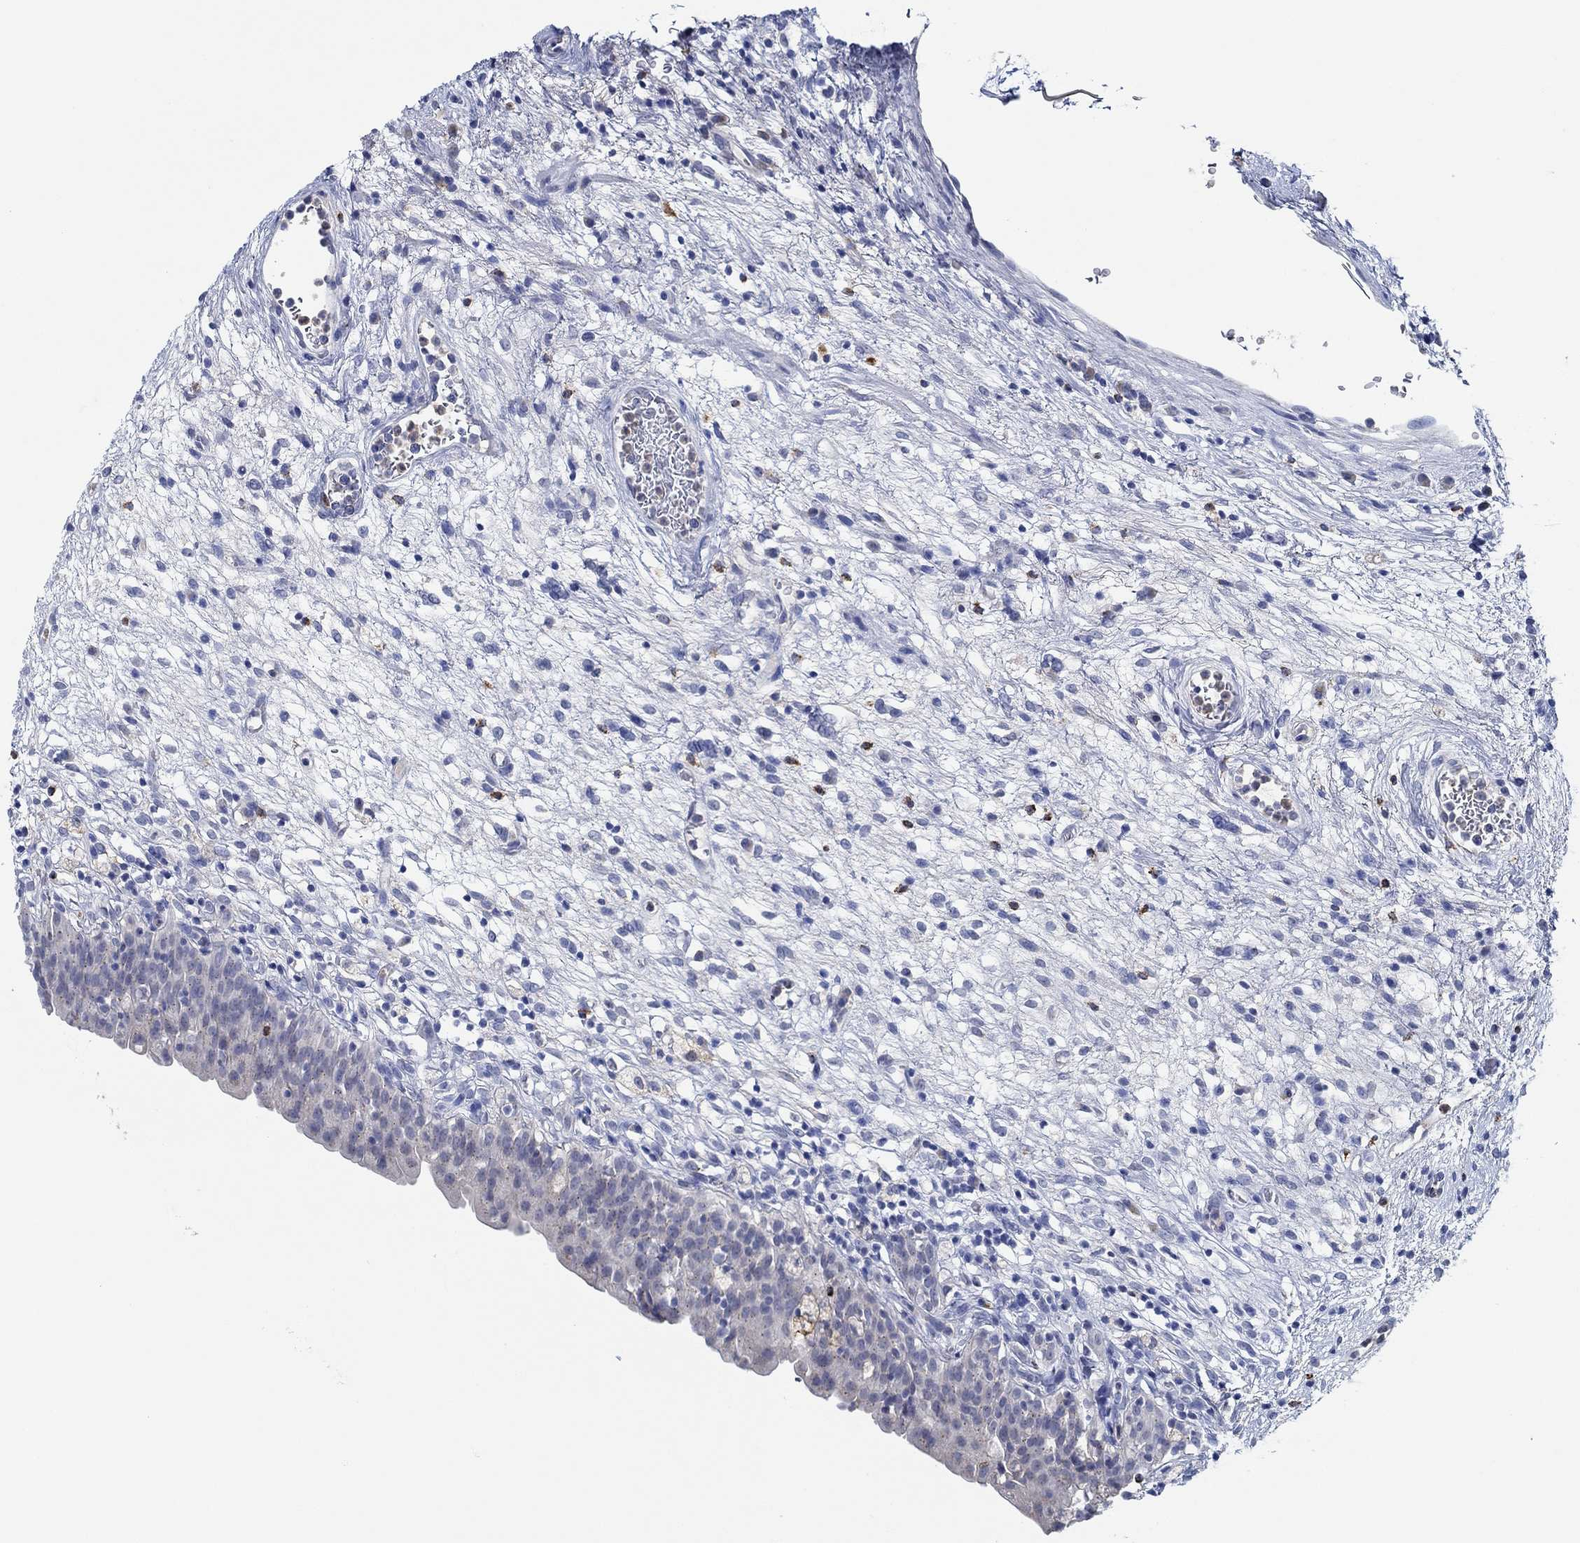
{"staining": {"intensity": "negative", "quantity": "none", "location": "none"}, "tissue": "urinary bladder", "cell_type": "Urothelial cells", "image_type": "normal", "snomed": [{"axis": "morphology", "description": "Normal tissue, NOS"}, {"axis": "topography", "description": "Urinary bladder"}], "caption": "This is an immunohistochemistry image of normal urinary bladder. There is no expression in urothelial cells.", "gene": "CPM", "patient": {"sex": "male", "age": 76}}